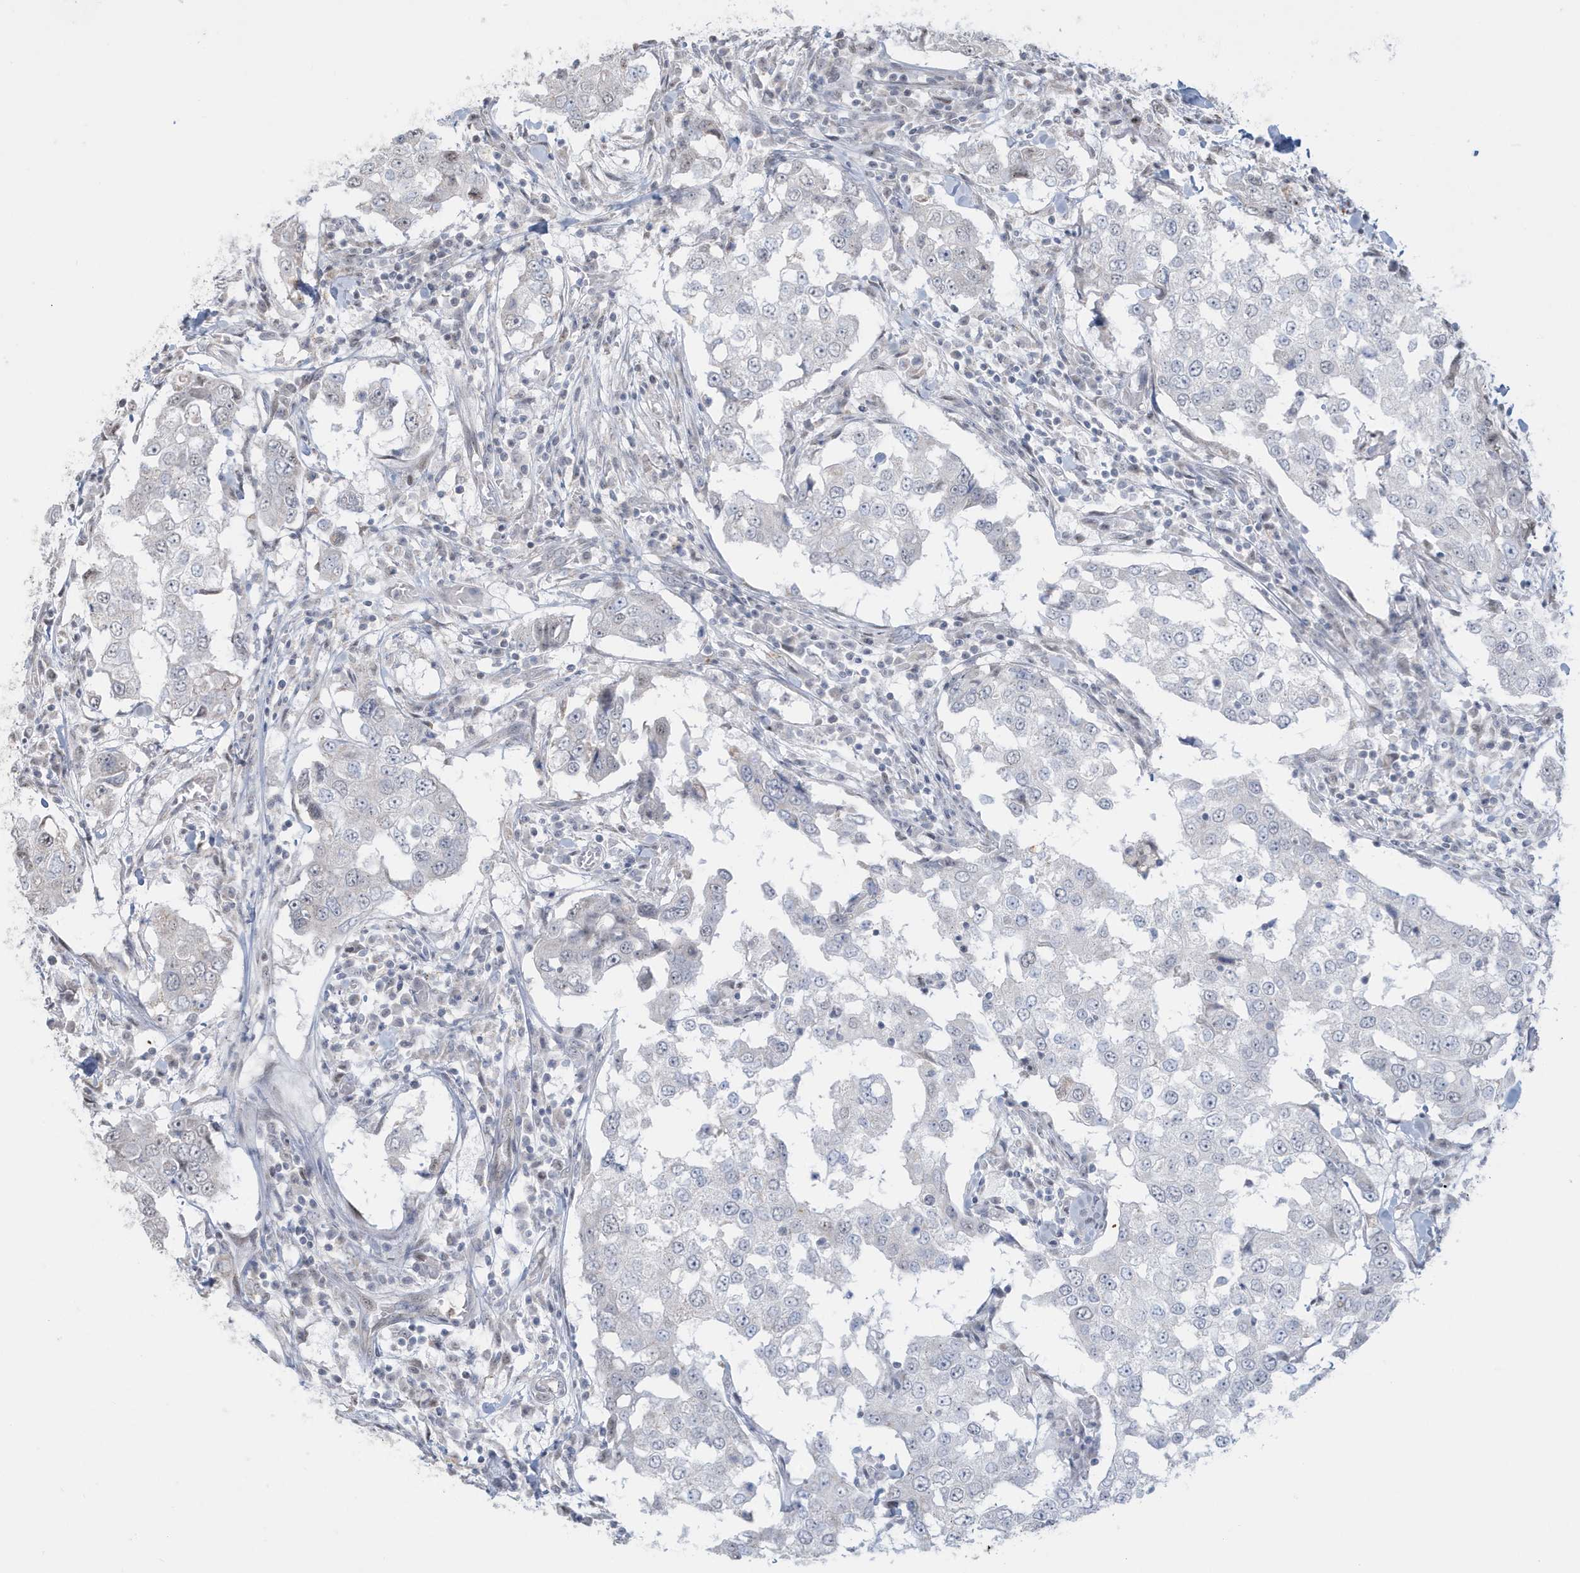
{"staining": {"intensity": "moderate", "quantity": "<25%", "location": "cytoplasmic/membranous"}, "tissue": "breast cancer", "cell_type": "Tumor cells", "image_type": "cancer", "snomed": [{"axis": "morphology", "description": "Duct carcinoma"}, {"axis": "topography", "description": "Breast"}], "caption": "Immunohistochemistry (IHC) of breast cancer shows low levels of moderate cytoplasmic/membranous positivity in about <25% of tumor cells.", "gene": "FNDC1", "patient": {"sex": "female", "age": 27}}